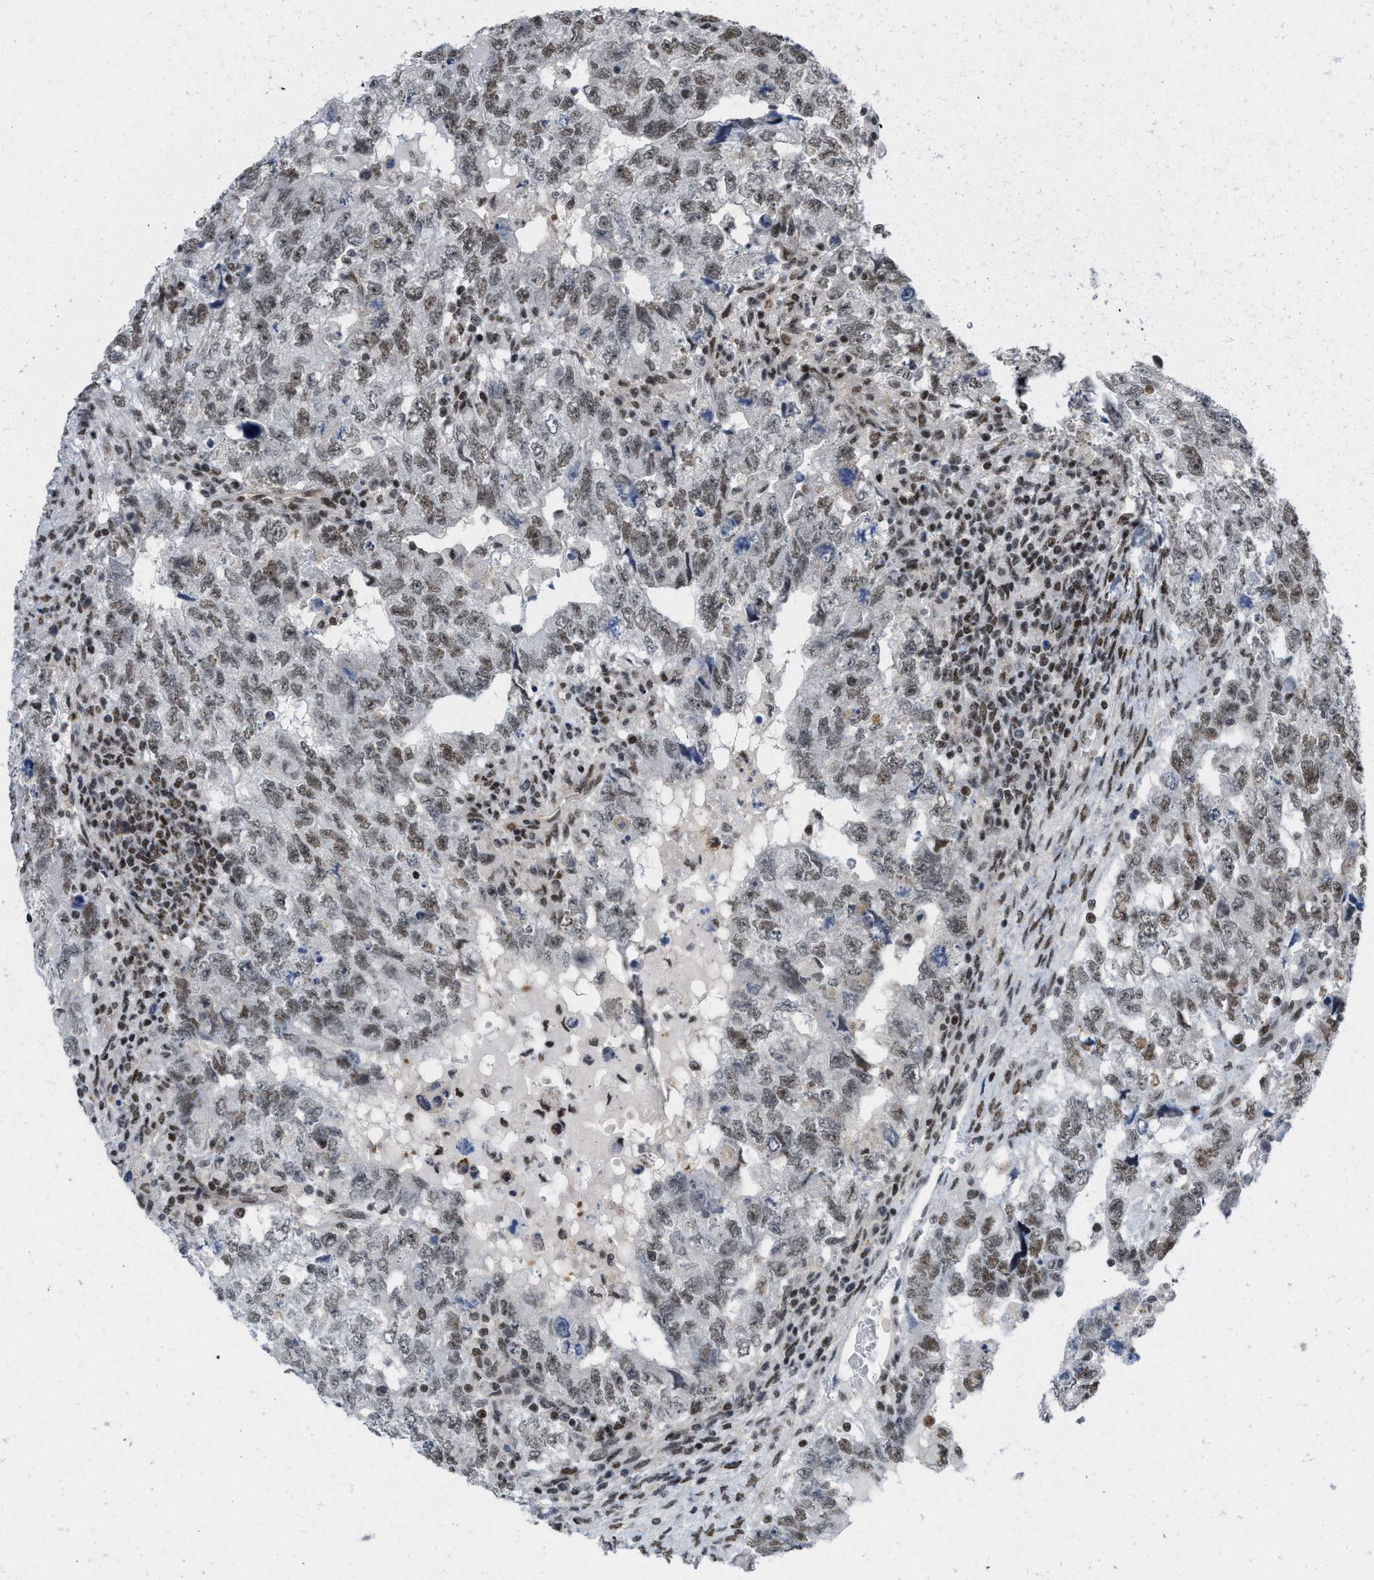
{"staining": {"intensity": "weak", "quantity": ">75%", "location": "nuclear"}, "tissue": "testis cancer", "cell_type": "Tumor cells", "image_type": "cancer", "snomed": [{"axis": "morphology", "description": "Carcinoma, Embryonal, NOS"}, {"axis": "topography", "description": "Testis"}], "caption": "DAB immunohistochemical staining of human testis embryonal carcinoma demonstrates weak nuclear protein staining in approximately >75% of tumor cells.", "gene": "MIER1", "patient": {"sex": "male", "age": 36}}